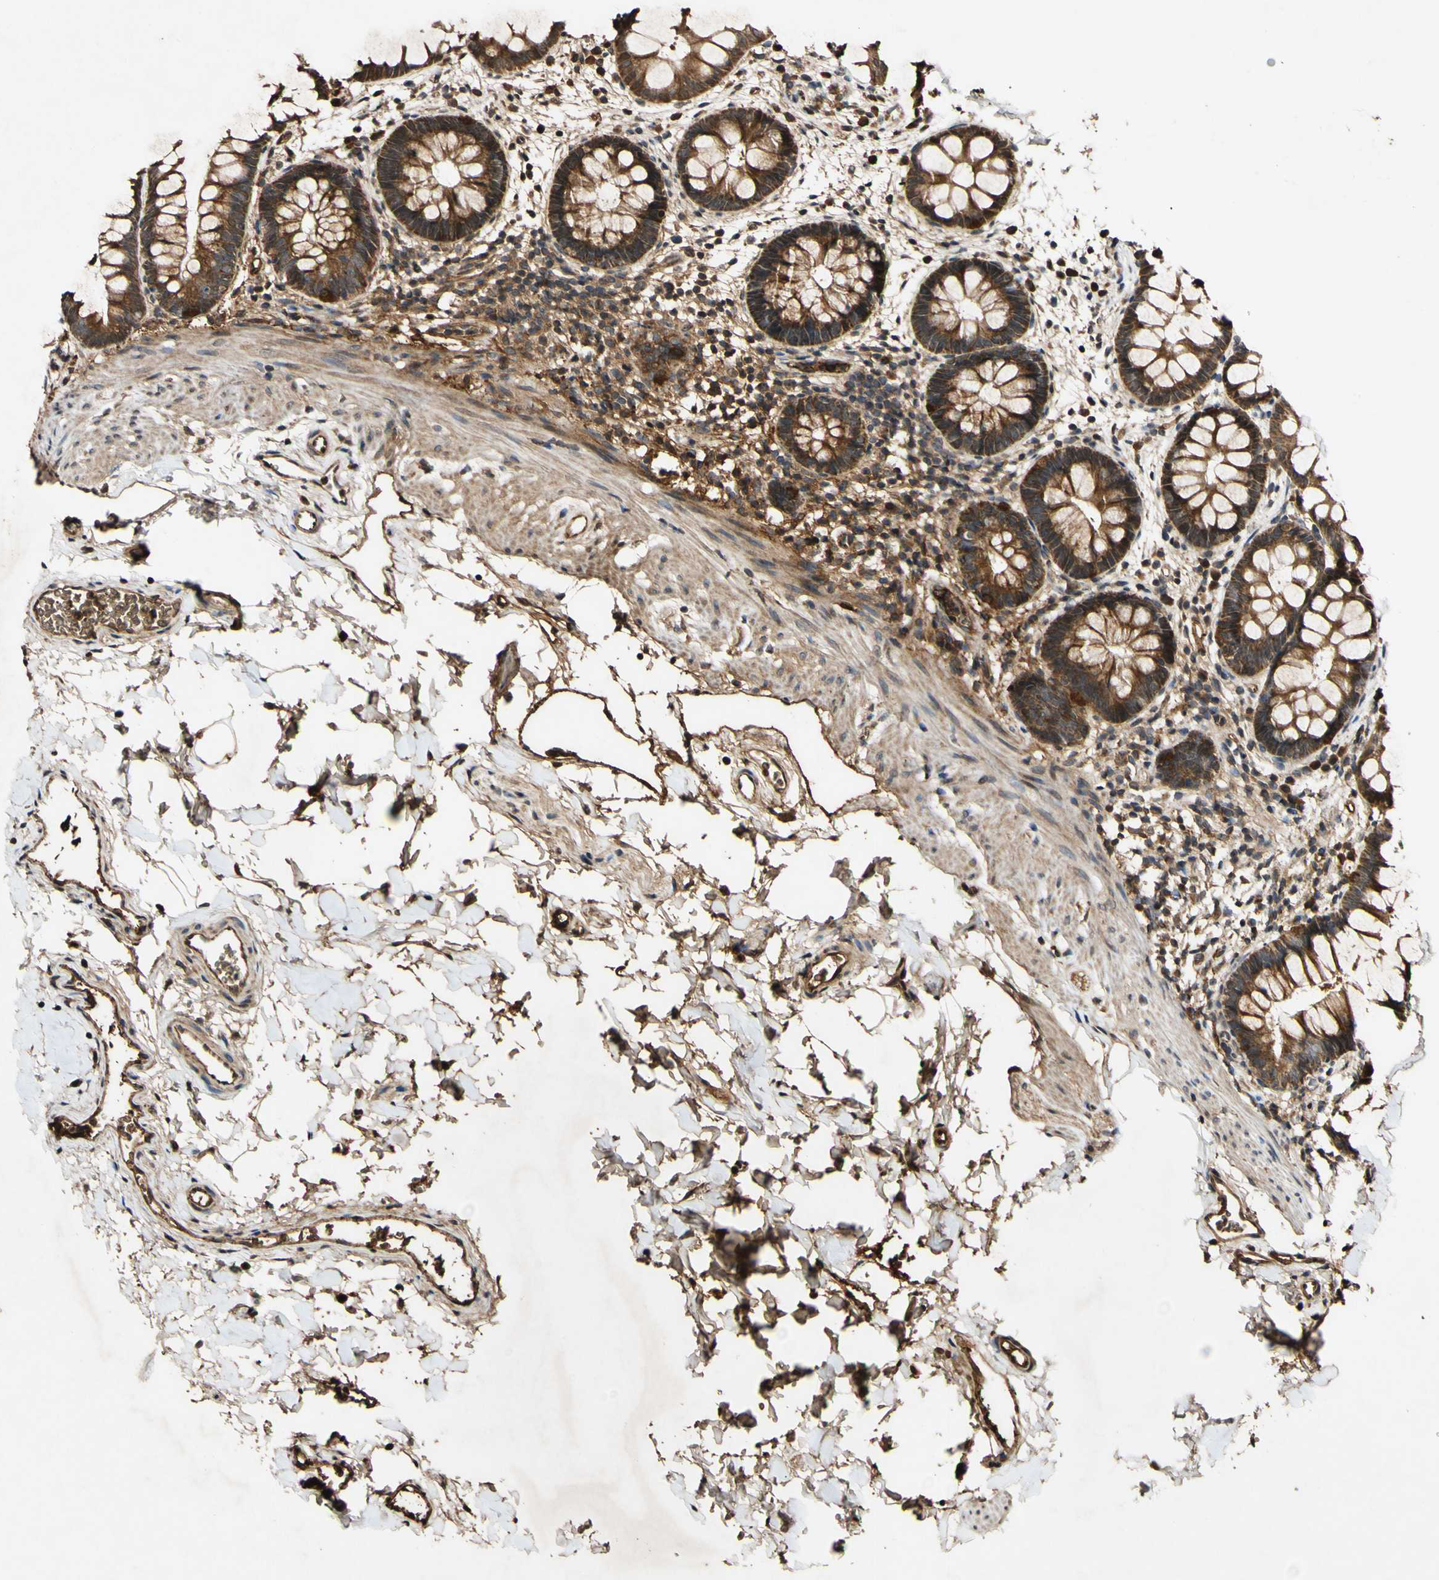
{"staining": {"intensity": "strong", "quantity": ">75%", "location": "cytoplasmic/membranous"}, "tissue": "rectum", "cell_type": "Glandular cells", "image_type": "normal", "snomed": [{"axis": "morphology", "description": "Normal tissue, NOS"}, {"axis": "topography", "description": "Rectum"}], "caption": "An immunohistochemistry (IHC) micrograph of normal tissue is shown. Protein staining in brown highlights strong cytoplasmic/membranous positivity in rectum within glandular cells. (brown staining indicates protein expression, while blue staining denotes nuclei).", "gene": "PLAT", "patient": {"sex": "female", "age": 24}}